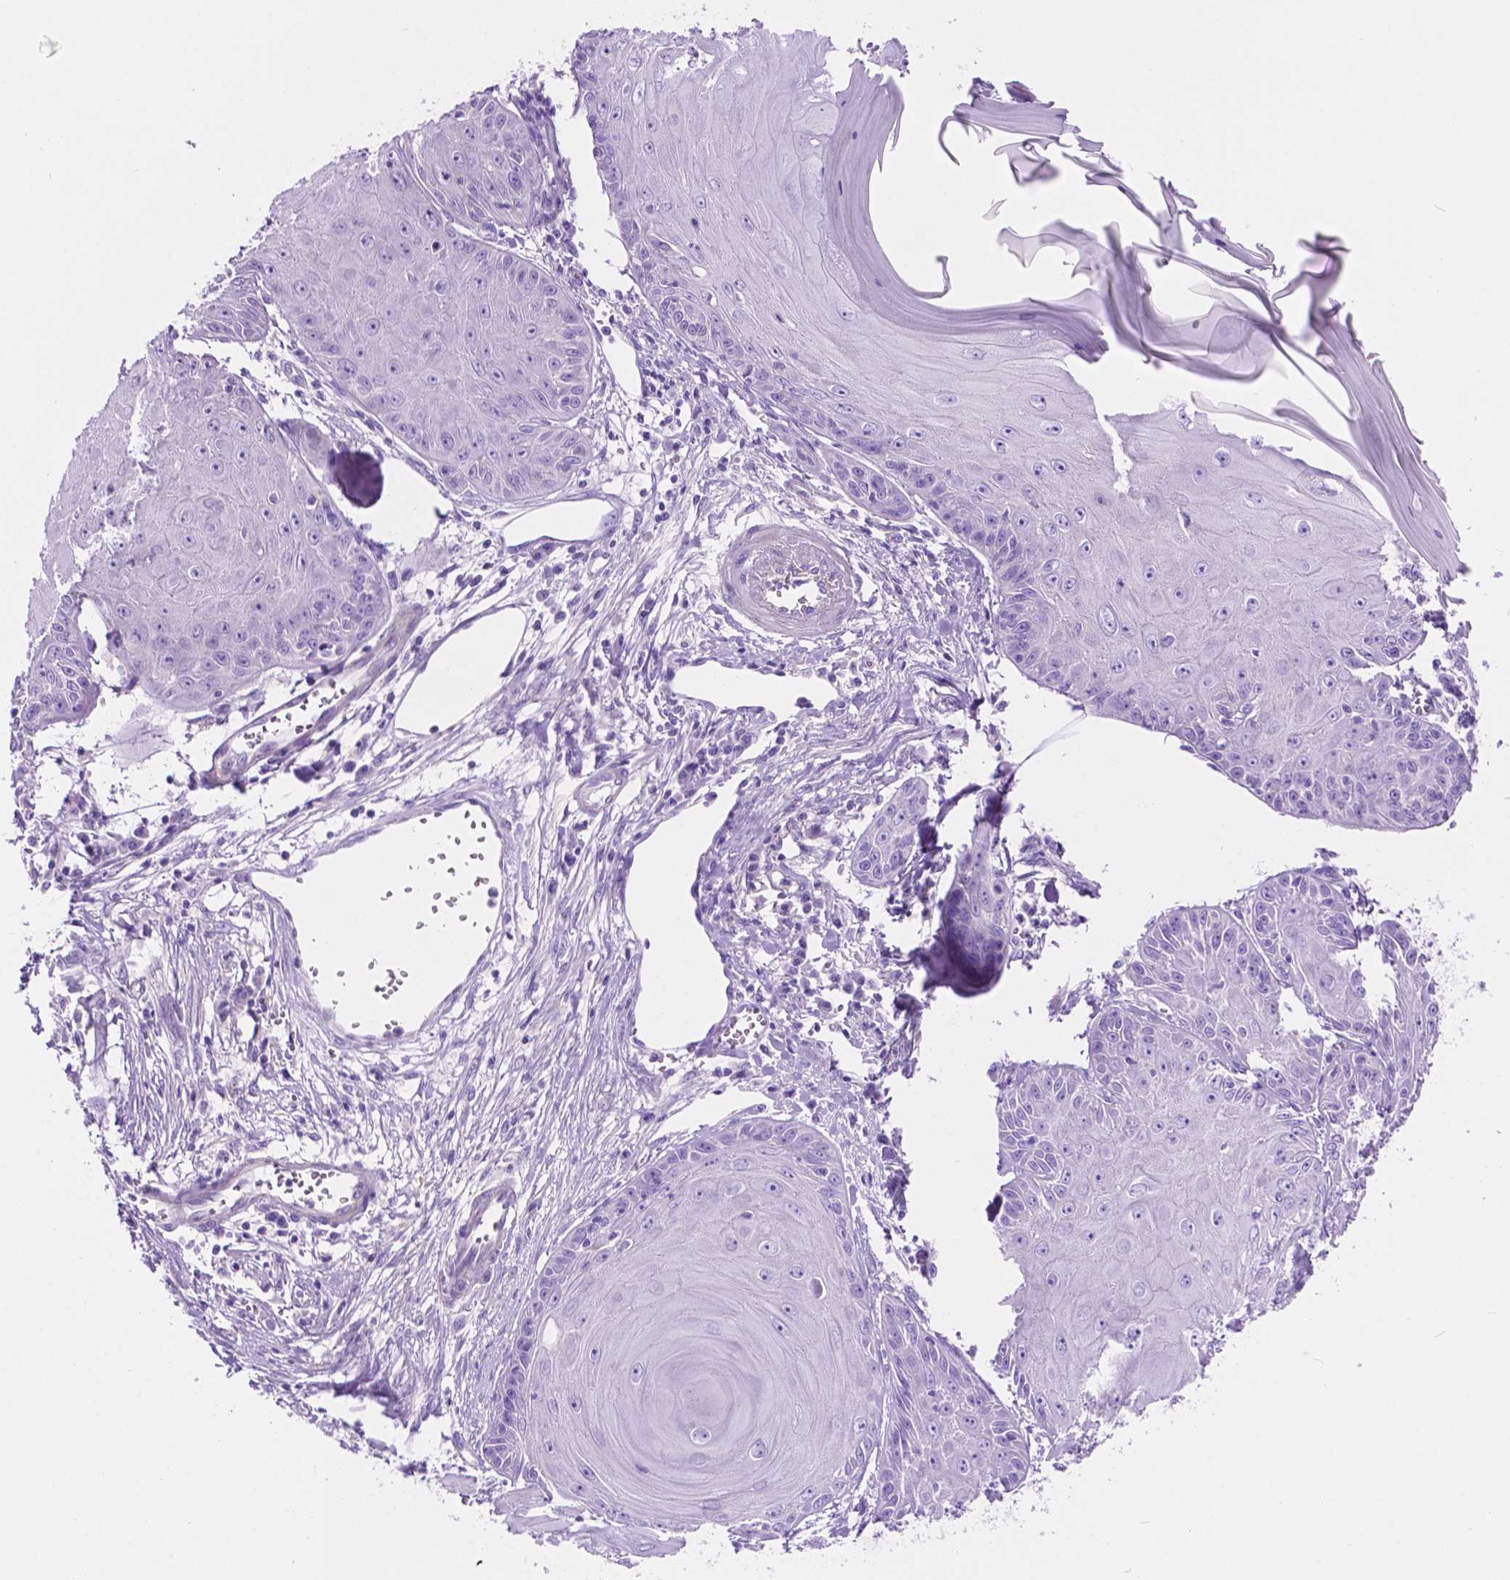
{"staining": {"intensity": "negative", "quantity": "none", "location": "none"}, "tissue": "skin cancer", "cell_type": "Tumor cells", "image_type": "cancer", "snomed": [{"axis": "morphology", "description": "Squamous cell carcinoma, NOS"}, {"axis": "topography", "description": "Skin"}, {"axis": "topography", "description": "Vulva"}], "caption": "Image shows no significant protein positivity in tumor cells of skin cancer. The staining was performed using DAB to visualize the protein expression in brown, while the nuclei were stained in blue with hematoxylin (Magnification: 20x).", "gene": "IGFN1", "patient": {"sex": "female", "age": 85}}